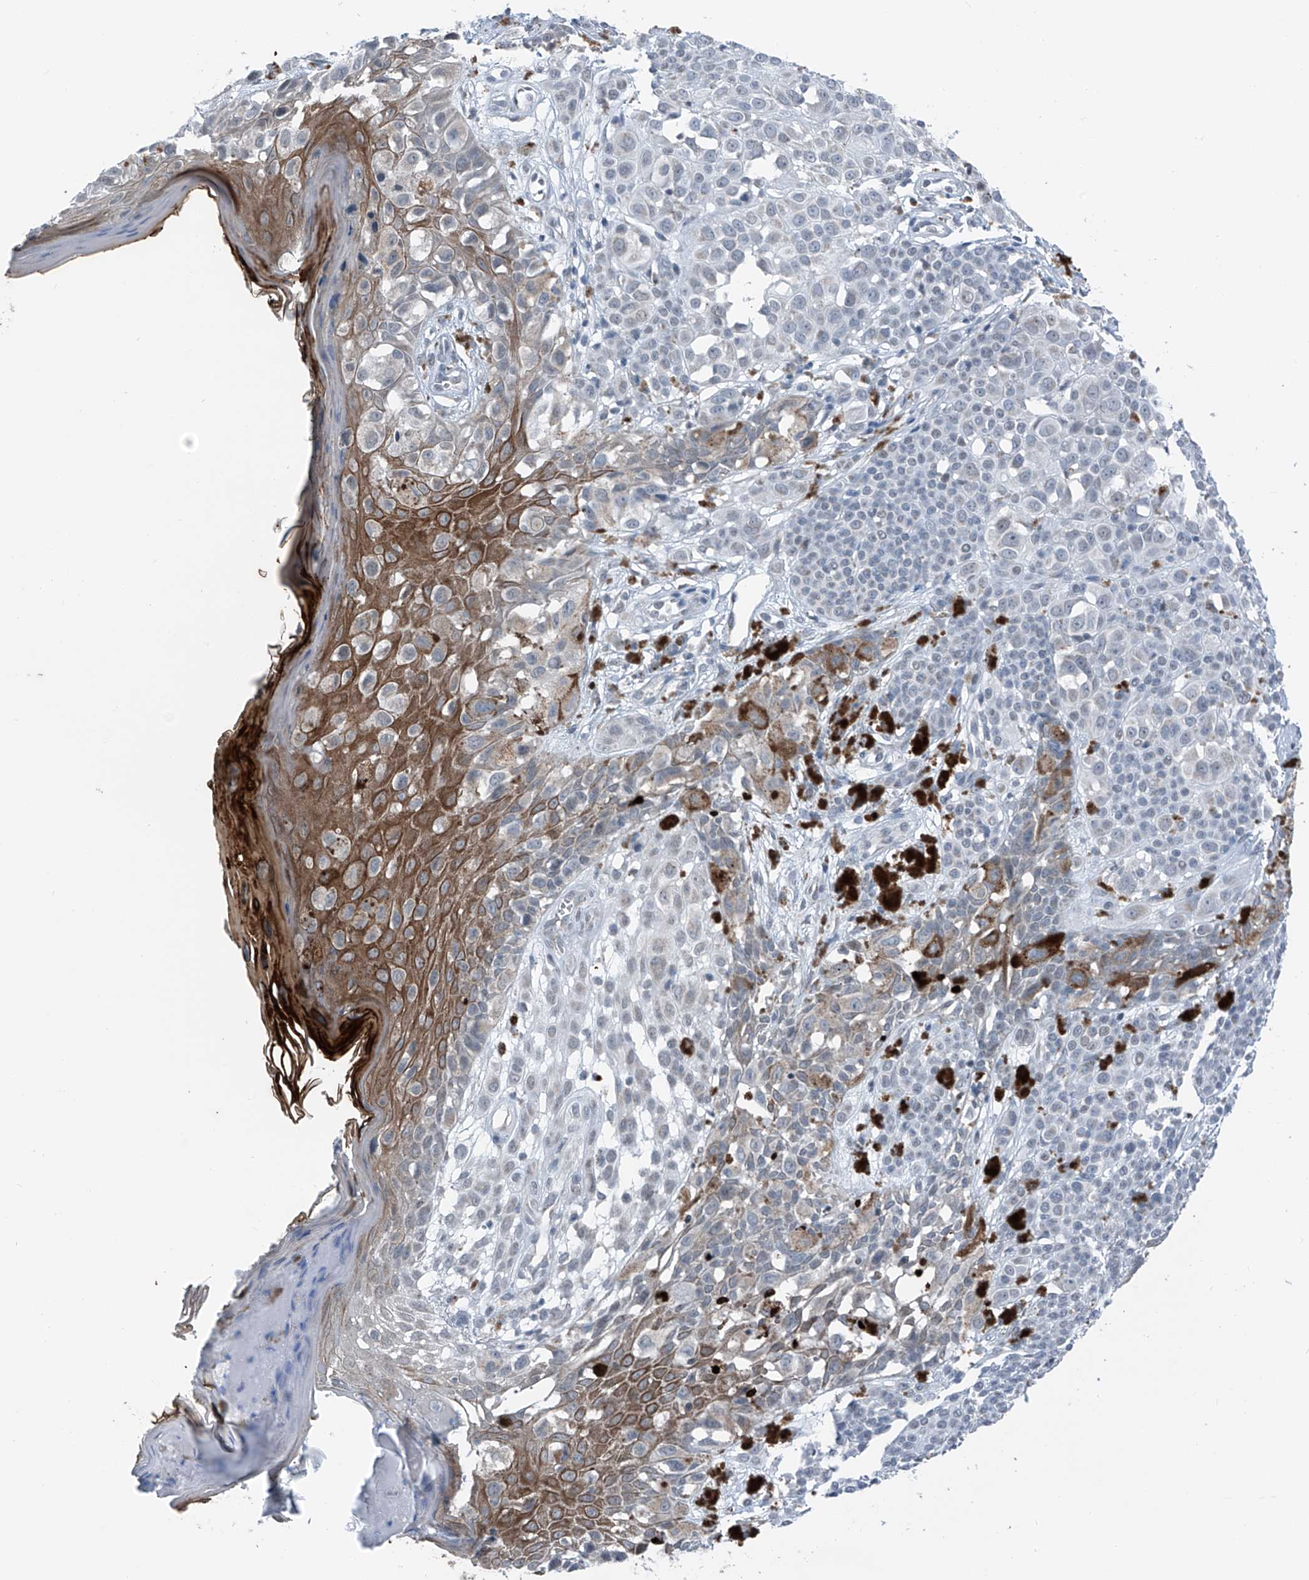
{"staining": {"intensity": "negative", "quantity": "none", "location": "none"}, "tissue": "melanoma", "cell_type": "Tumor cells", "image_type": "cancer", "snomed": [{"axis": "morphology", "description": "Malignant melanoma, NOS"}, {"axis": "topography", "description": "Skin of leg"}], "caption": "There is no significant positivity in tumor cells of melanoma.", "gene": "DYRK1B", "patient": {"sex": "female", "age": 72}}